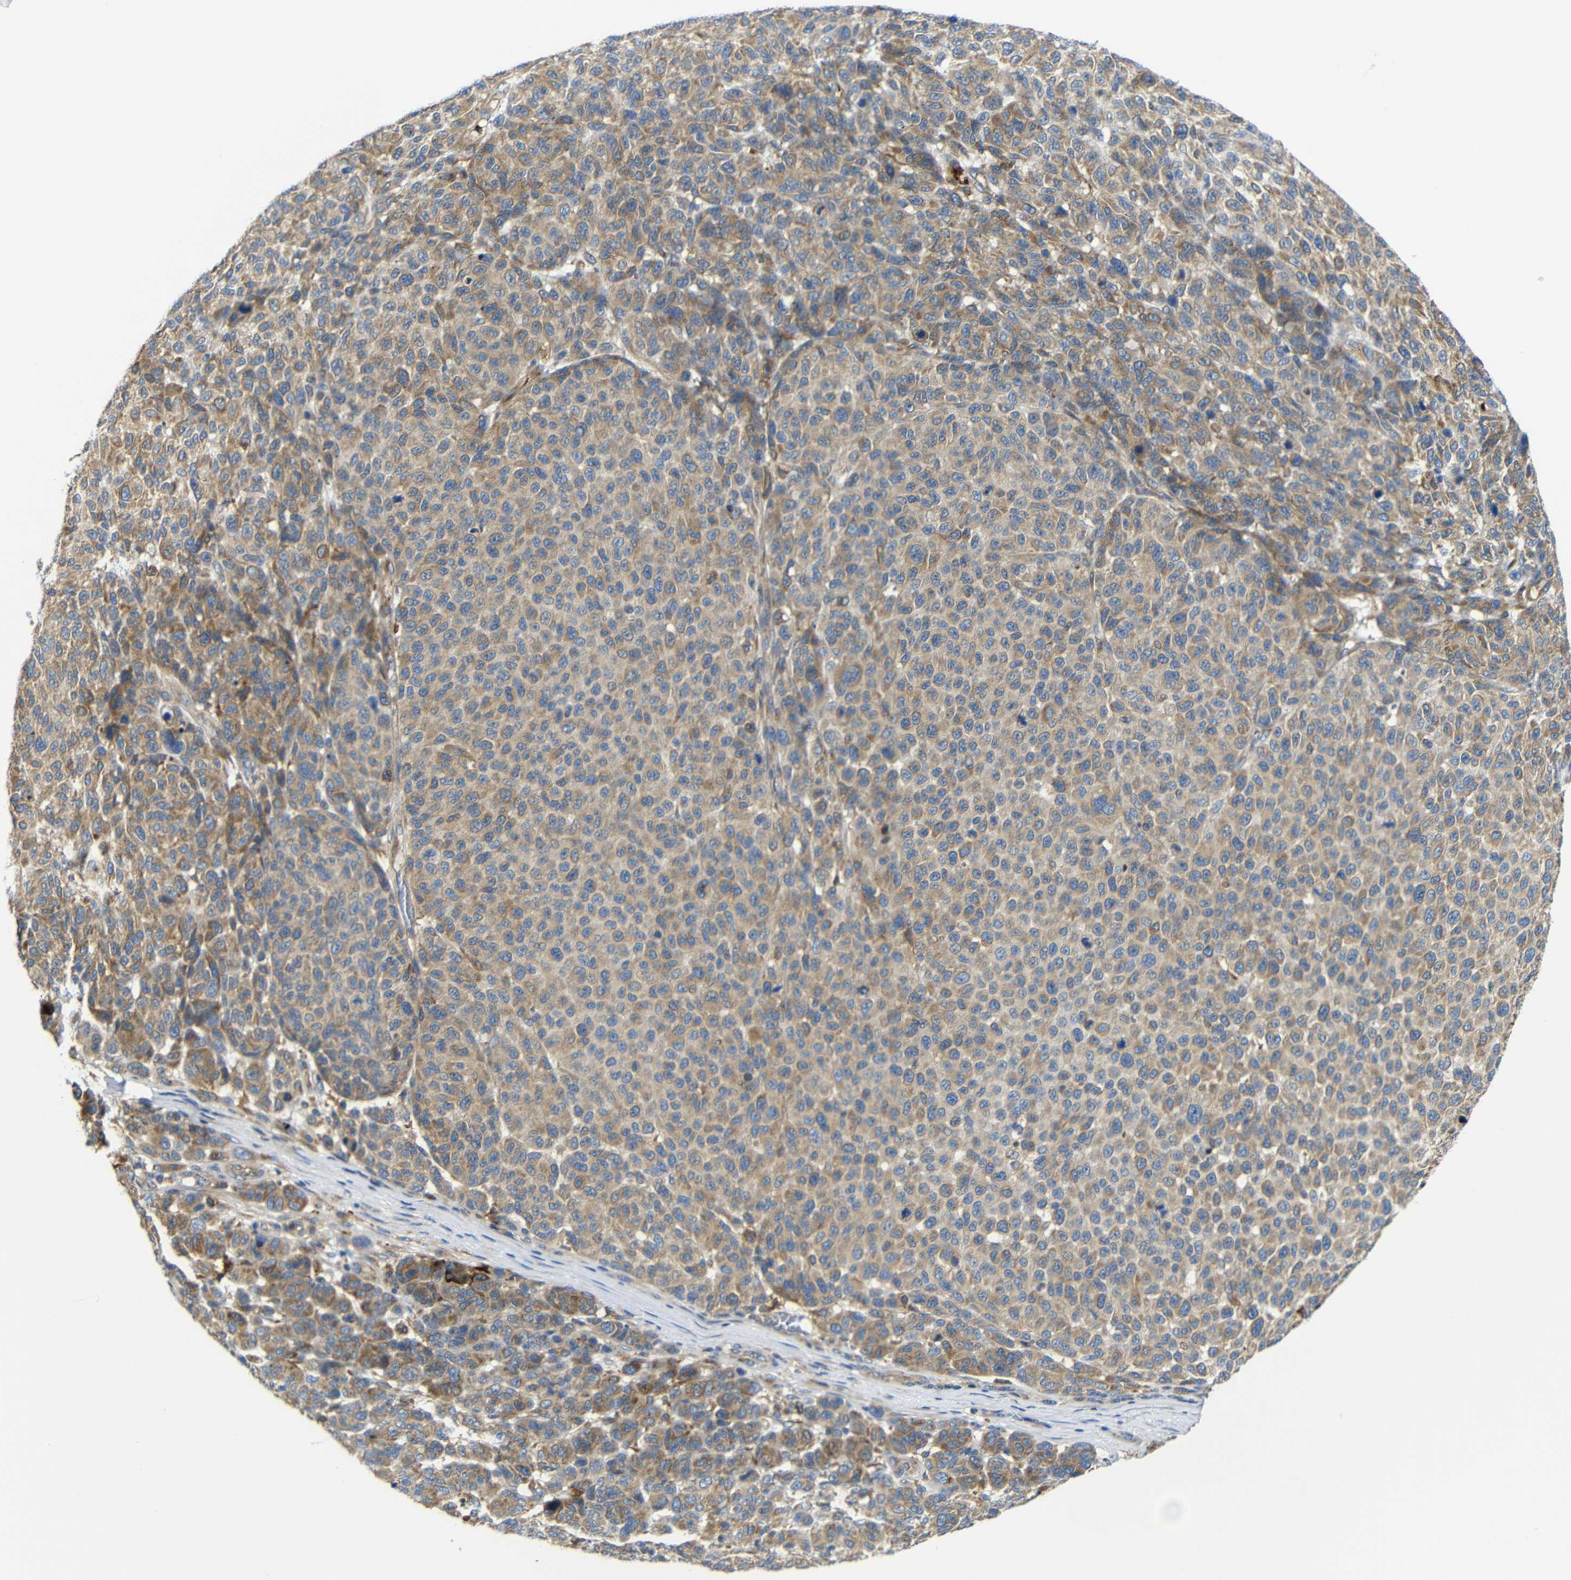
{"staining": {"intensity": "moderate", "quantity": "25%-75%", "location": "cytoplasmic/membranous"}, "tissue": "melanoma", "cell_type": "Tumor cells", "image_type": "cancer", "snomed": [{"axis": "morphology", "description": "Malignant melanoma, NOS"}, {"axis": "topography", "description": "Skin"}], "caption": "Brown immunohistochemical staining in human malignant melanoma shows moderate cytoplasmic/membranous staining in approximately 25%-75% of tumor cells.", "gene": "CLCC1", "patient": {"sex": "male", "age": 59}}